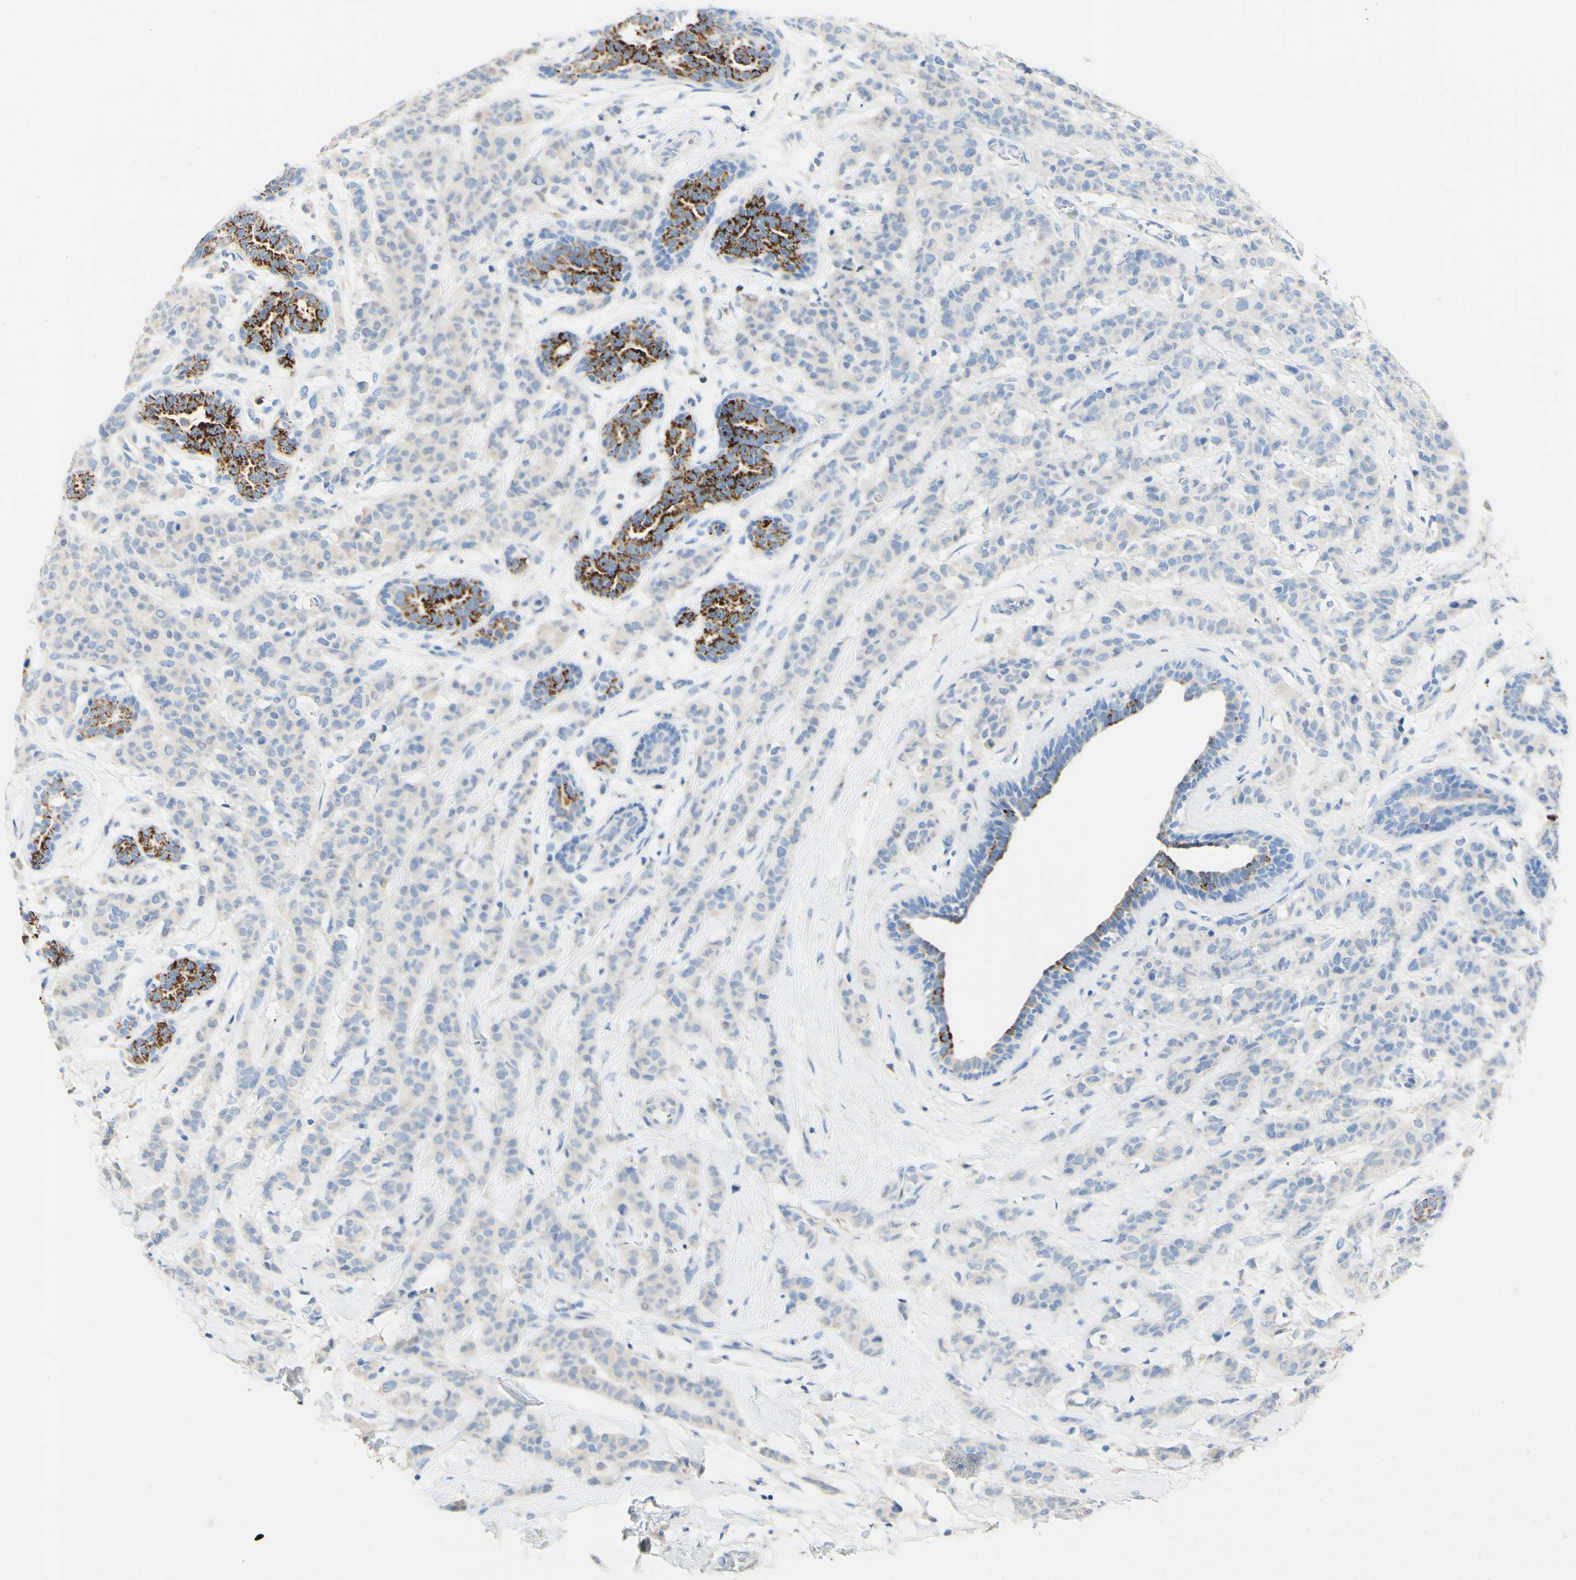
{"staining": {"intensity": "strong", "quantity": "<25%", "location": "cytoplasmic/membranous"}, "tissue": "breast cancer", "cell_type": "Tumor cells", "image_type": "cancer", "snomed": [{"axis": "morphology", "description": "Normal tissue, NOS"}, {"axis": "morphology", "description": "Duct carcinoma"}, {"axis": "topography", "description": "Breast"}], "caption": "This micrograph demonstrates breast cancer (intraductal carcinoma) stained with immunohistochemistry (IHC) to label a protein in brown. The cytoplasmic/membranous of tumor cells show strong positivity for the protein. Nuclei are counter-stained blue.", "gene": "FGF4", "patient": {"sex": "female", "age": 40}}